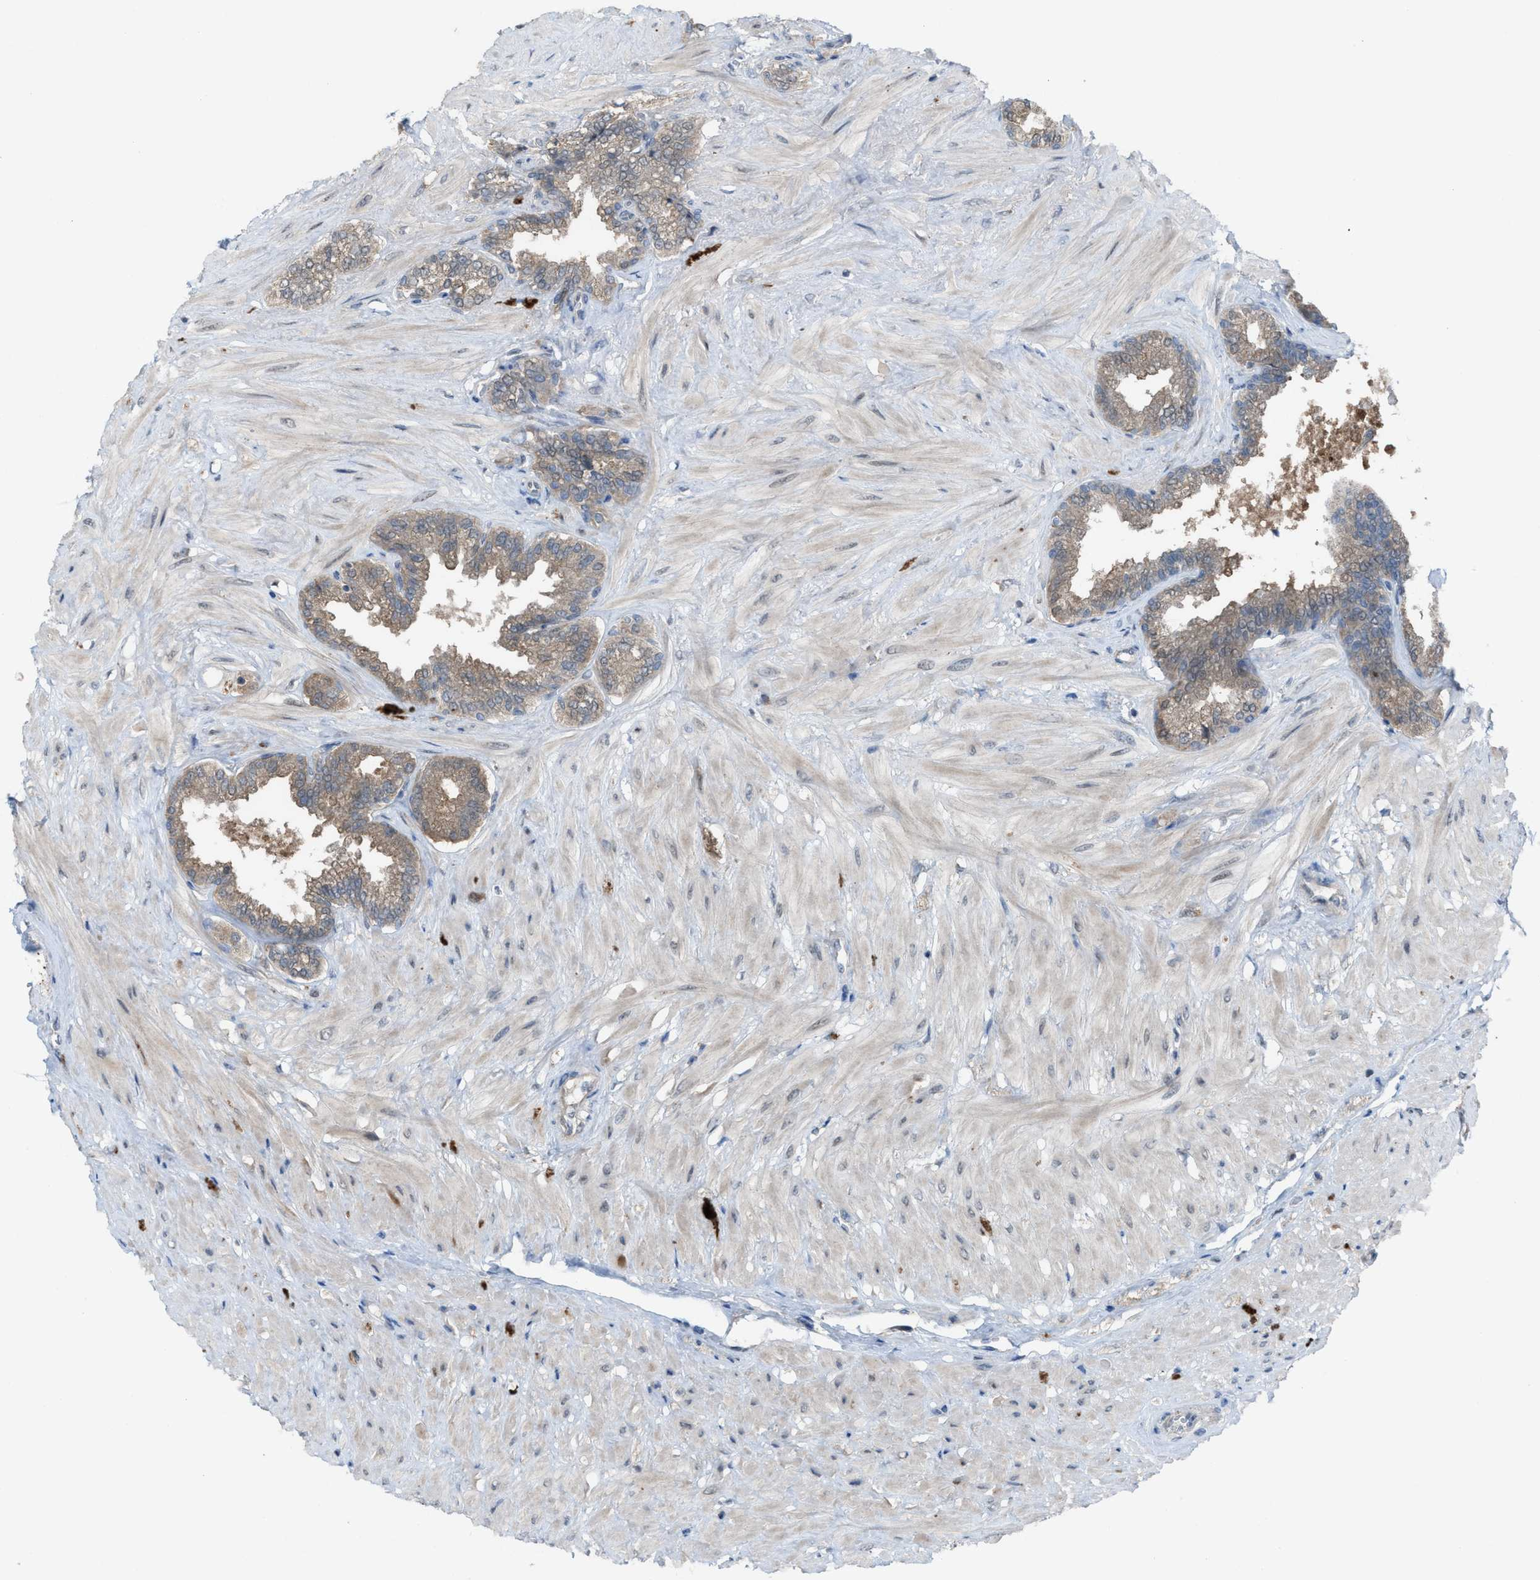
{"staining": {"intensity": "weak", "quantity": ">75%", "location": "cytoplasmic/membranous"}, "tissue": "seminal vesicle", "cell_type": "Glandular cells", "image_type": "normal", "snomed": [{"axis": "morphology", "description": "Normal tissue, NOS"}, {"axis": "topography", "description": "Seminal veicle"}], "caption": "This histopathology image shows IHC staining of unremarkable human seminal vesicle, with low weak cytoplasmic/membranous expression in approximately >75% of glandular cells.", "gene": "PLAA", "patient": {"sex": "male", "age": 46}}